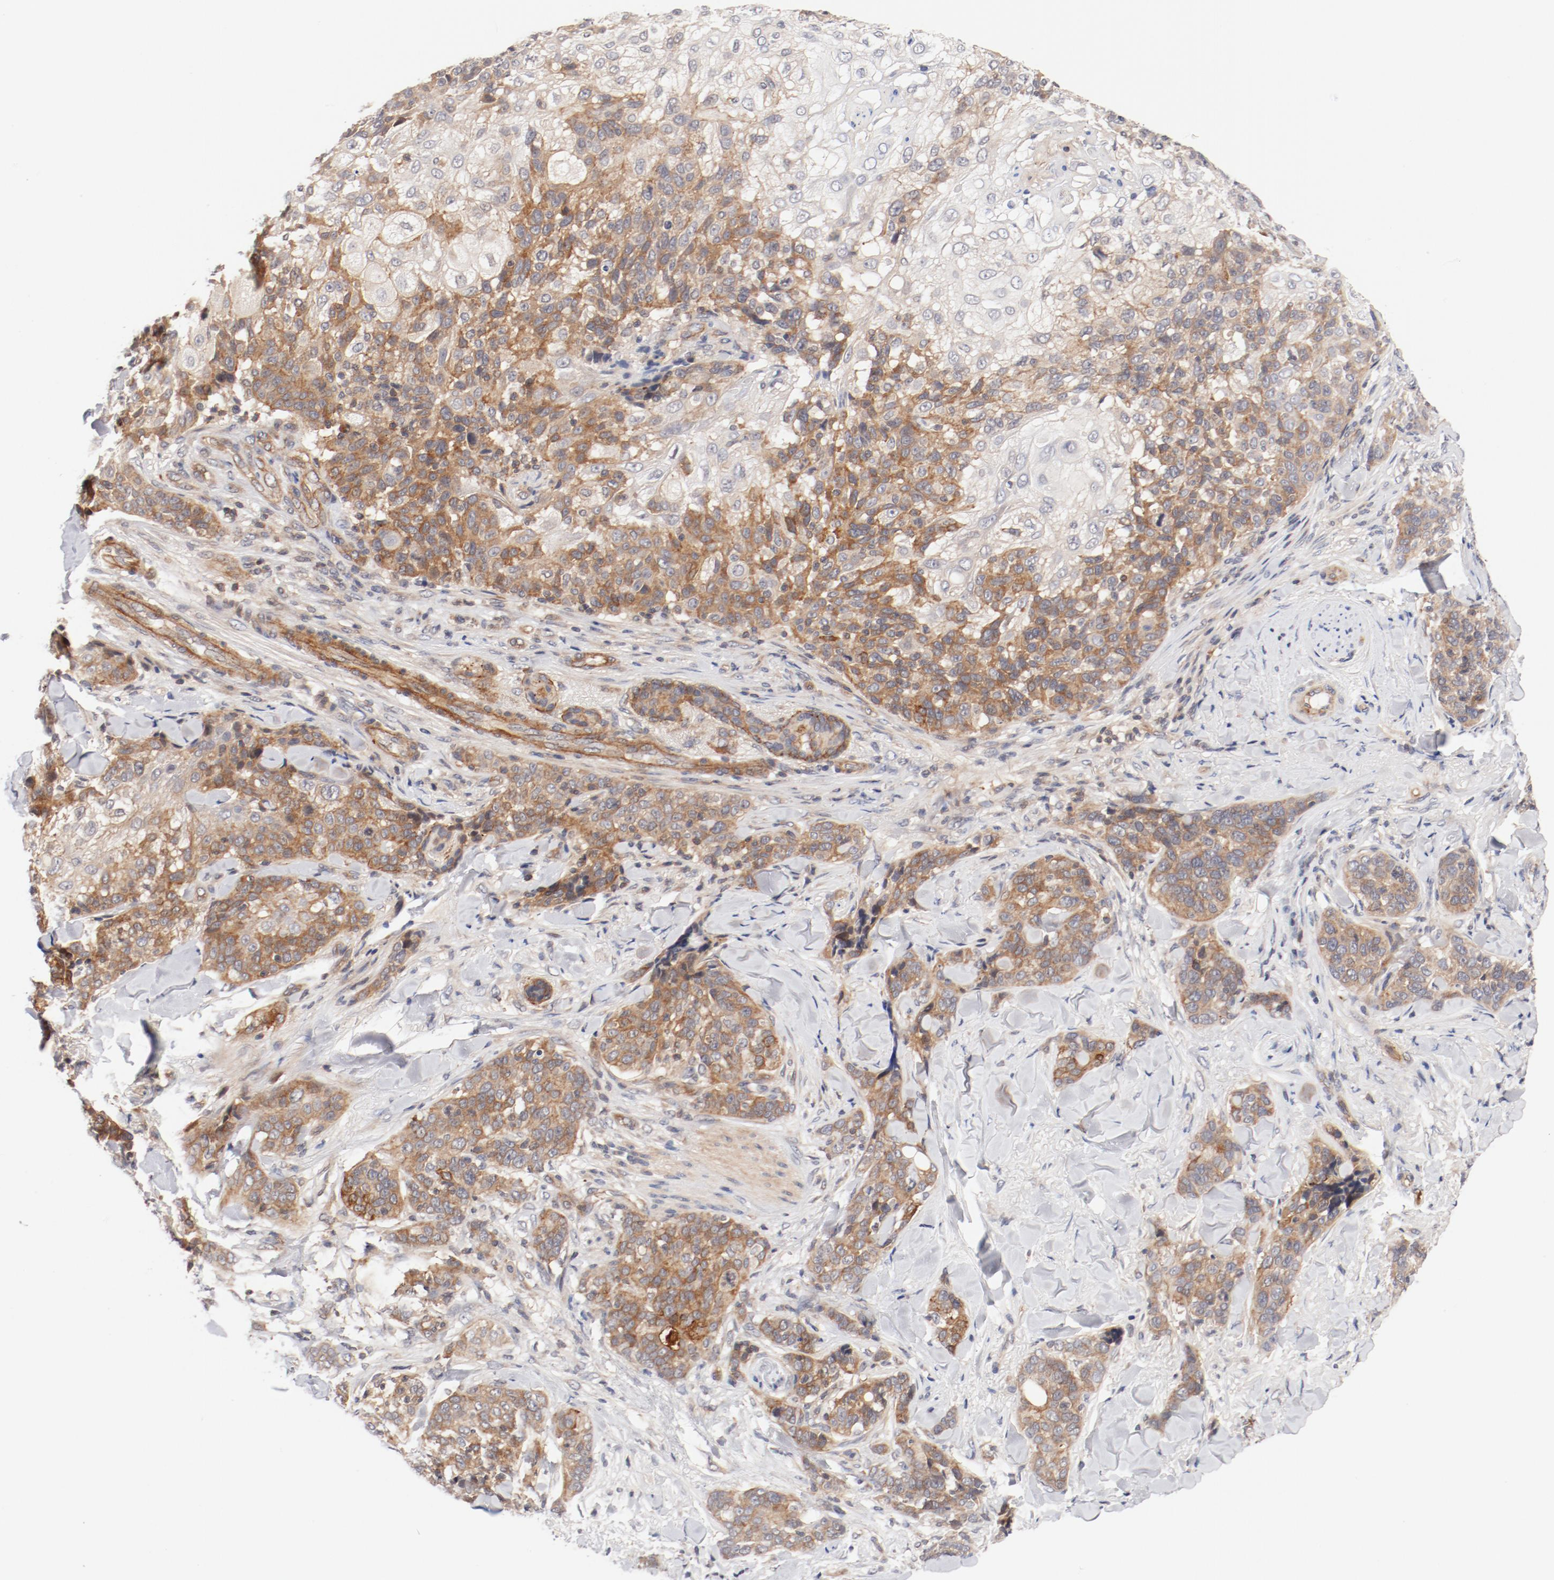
{"staining": {"intensity": "moderate", "quantity": "25%-75%", "location": "cytoplasmic/membranous"}, "tissue": "skin cancer", "cell_type": "Tumor cells", "image_type": "cancer", "snomed": [{"axis": "morphology", "description": "Normal tissue, NOS"}, {"axis": "morphology", "description": "Squamous cell carcinoma, NOS"}, {"axis": "topography", "description": "Skin"}], "caption": "A micrograph showing moderate cytoplasmic/membranous staining in about 25%-75% of tumor cells in skin cancer (squamous cell carcinoma), as visualized by brown immunohistochemical staining.", "gene": "ZNF267", "patient": {"sex": "female", "age": 83}}